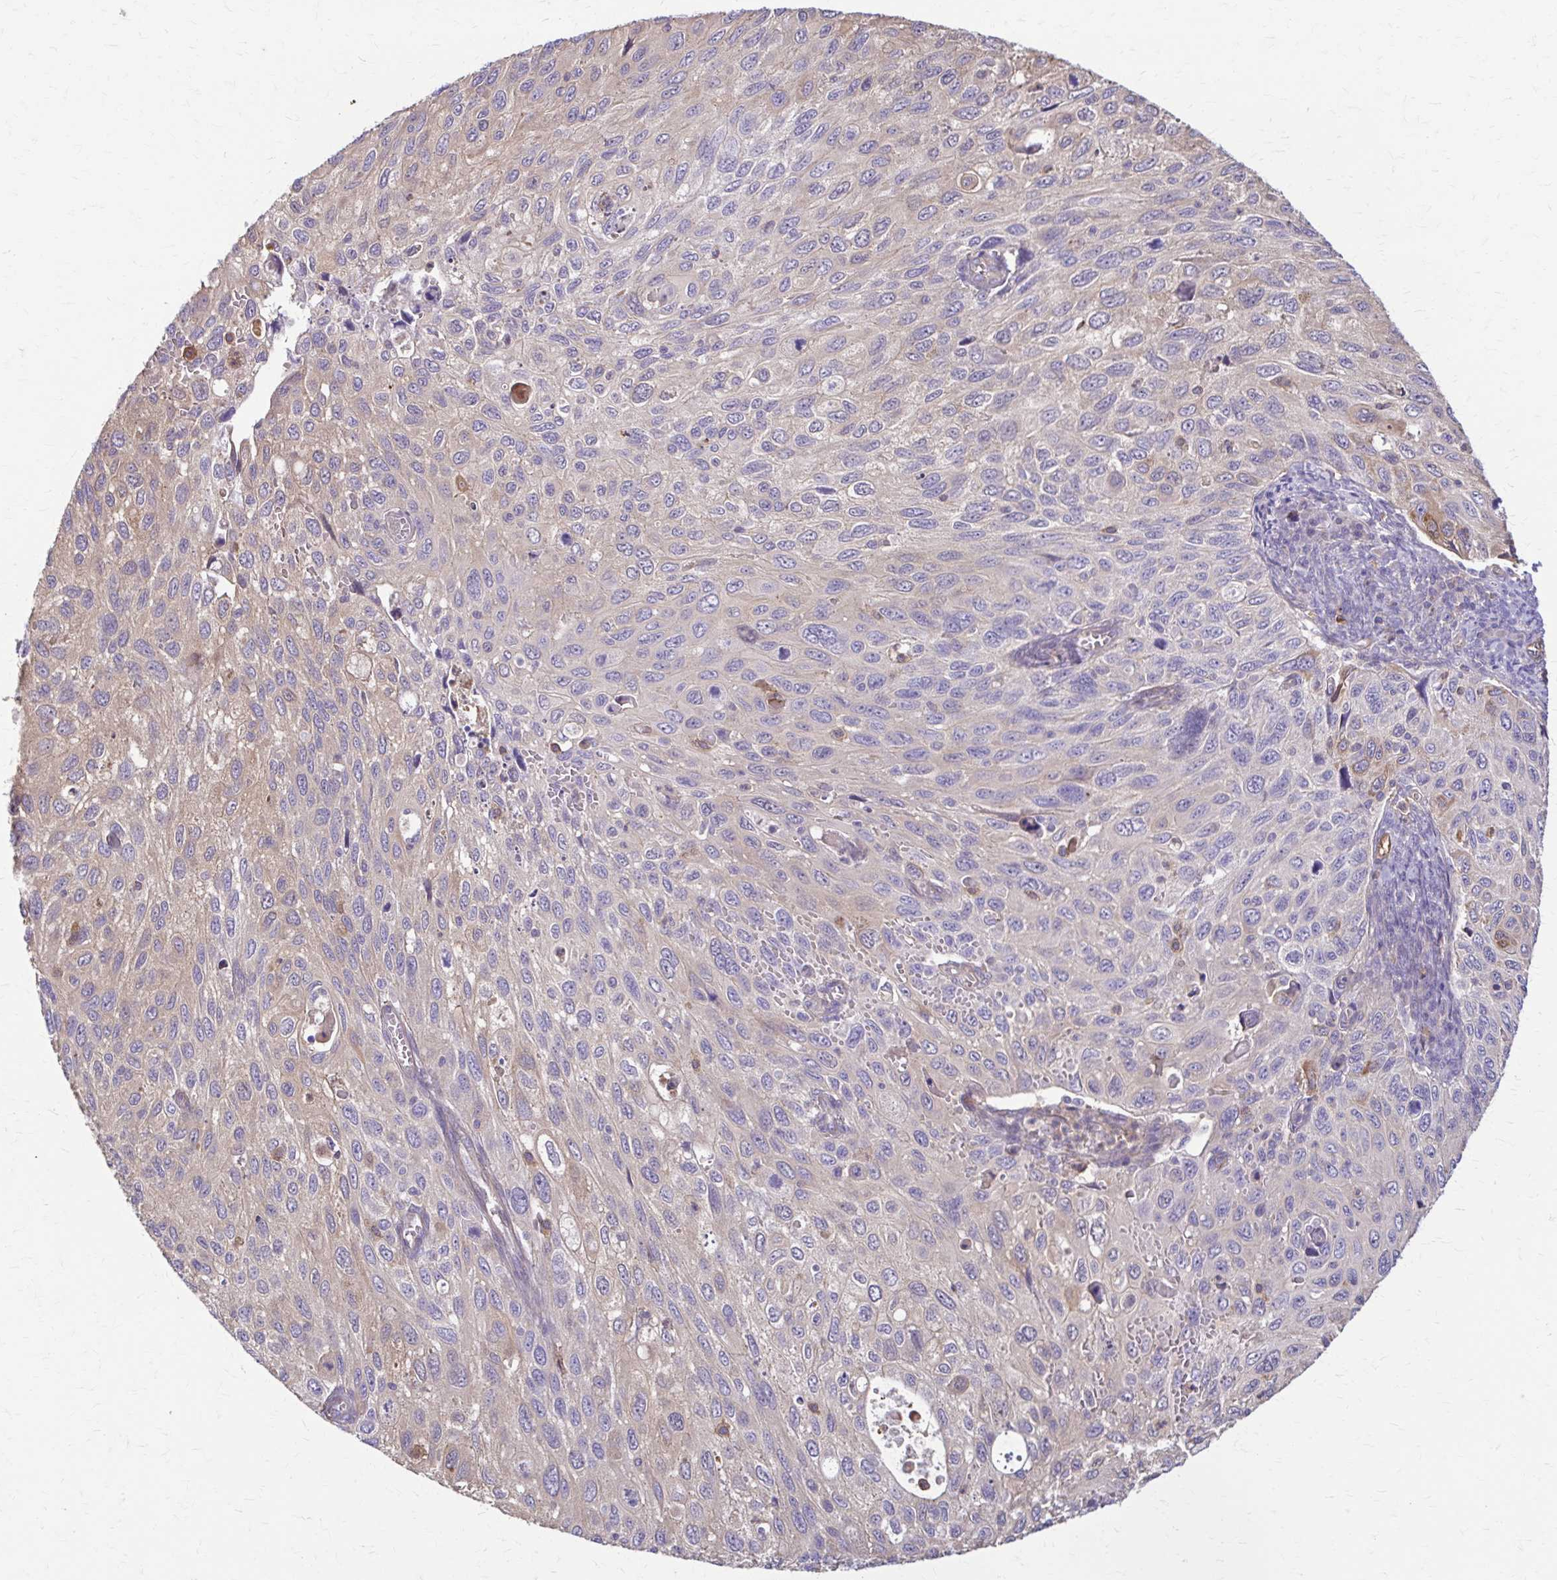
{"staining": {"intensity": "negative", "quantity": "none", "location": "none"}, "tissue": "cervical cancer", "cell_type": "Tumor cells", "image_type": "cancer", "snomed": [{"axis": "morphology", "description": "Squamous cell carcinoma, NOS"}, {"axis": "topography", "description": "Cervix"}], "caption": "The histopathology image shows no significant expression in tumor cells of cervical cancer (squamous cell carcinoma).", "gene": "DSP", "patient": {"sex": "female", "age": 70}}